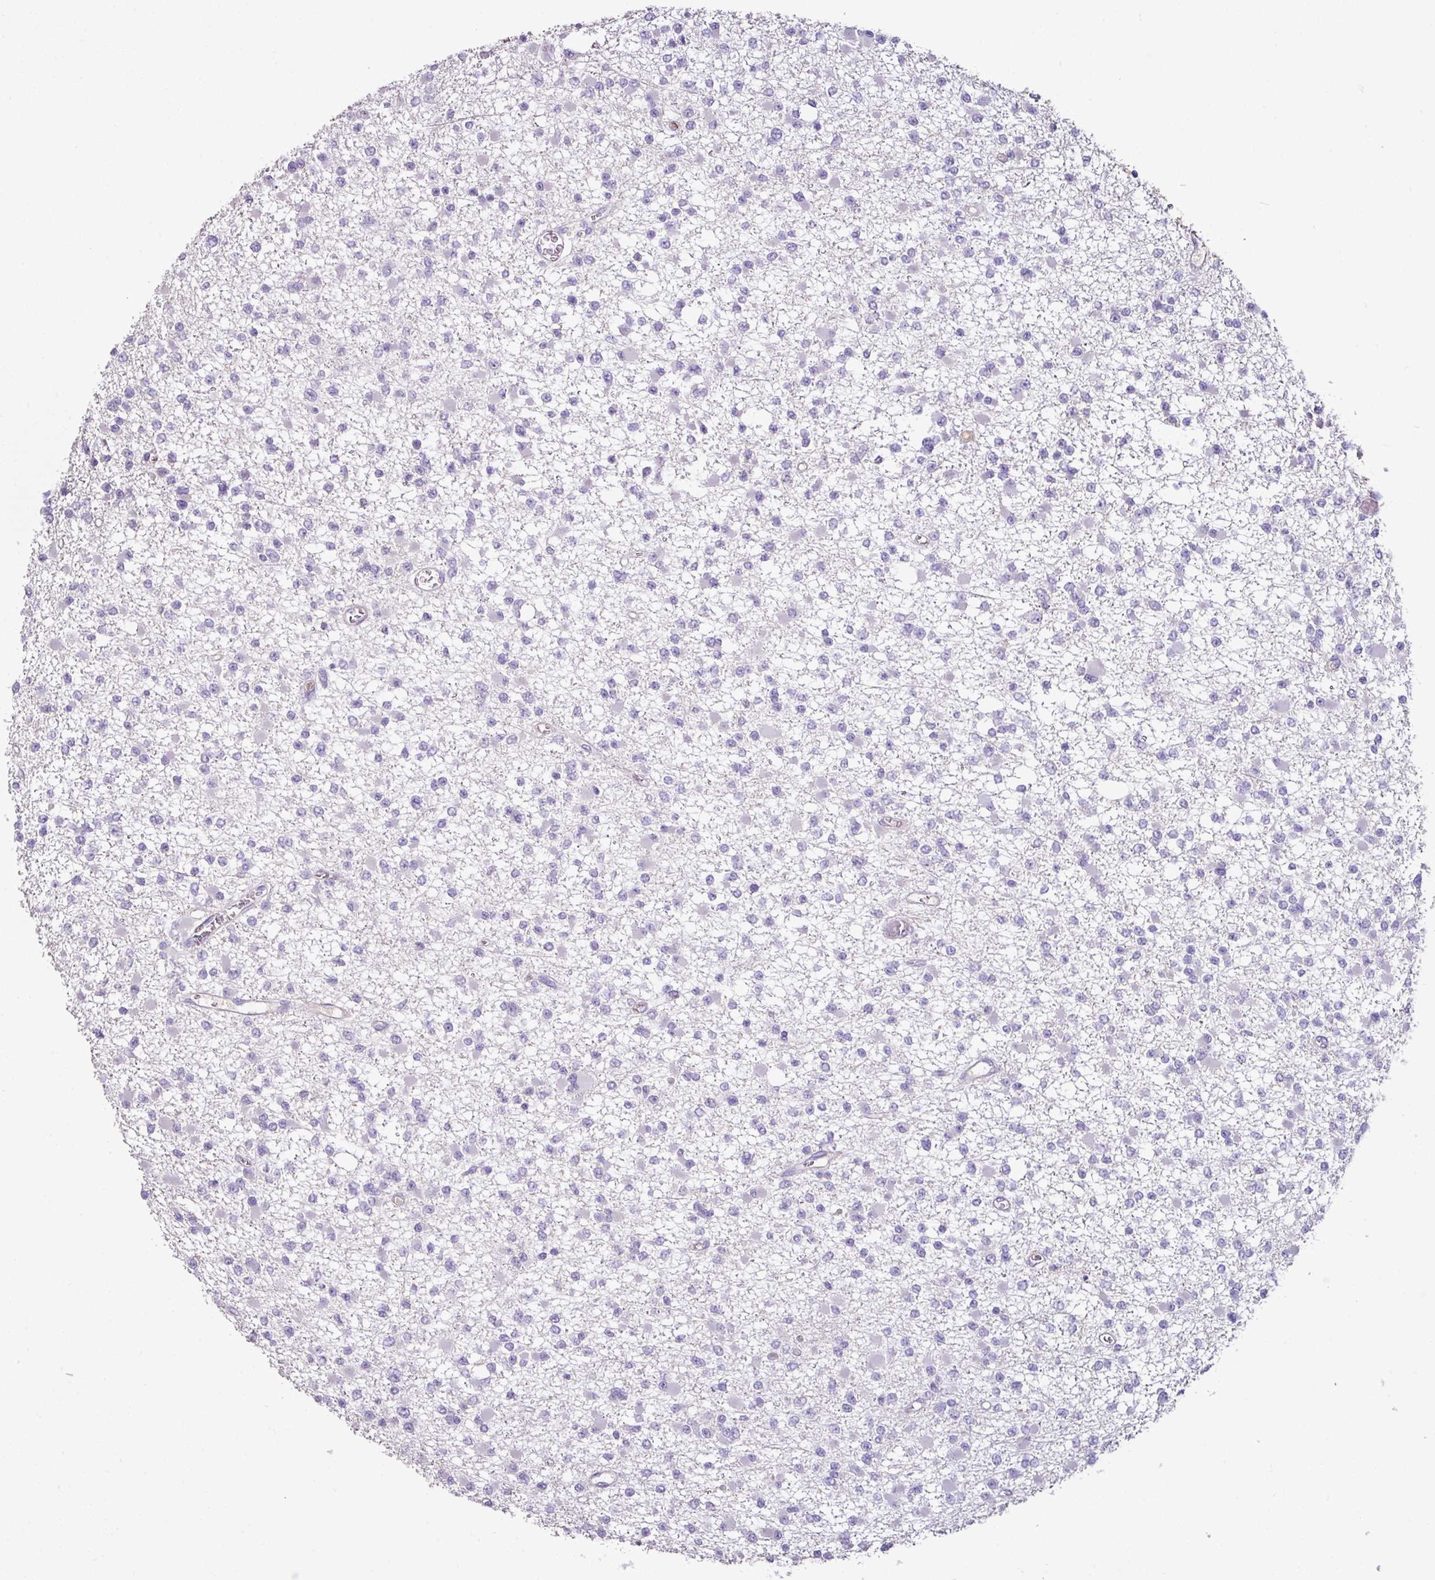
{"staining": {"intensity": "negative", "quantity": "none", "location": "none"}, "tissue": "glioma", "cell_type": "Tumor cells", "image_type": "cancer", "snomed": [{"axis": "morphology", "description": "Glioma, malignant, Low grade"}, {"axis": "topography", "description": "Brain"}], "caption": "Micrograph shows no protein expression in tumor cells of glioma tissue. Nuclei are stained in blue.", "gene": "AGR3", "patient": {"sex": "female", "age": 22}}